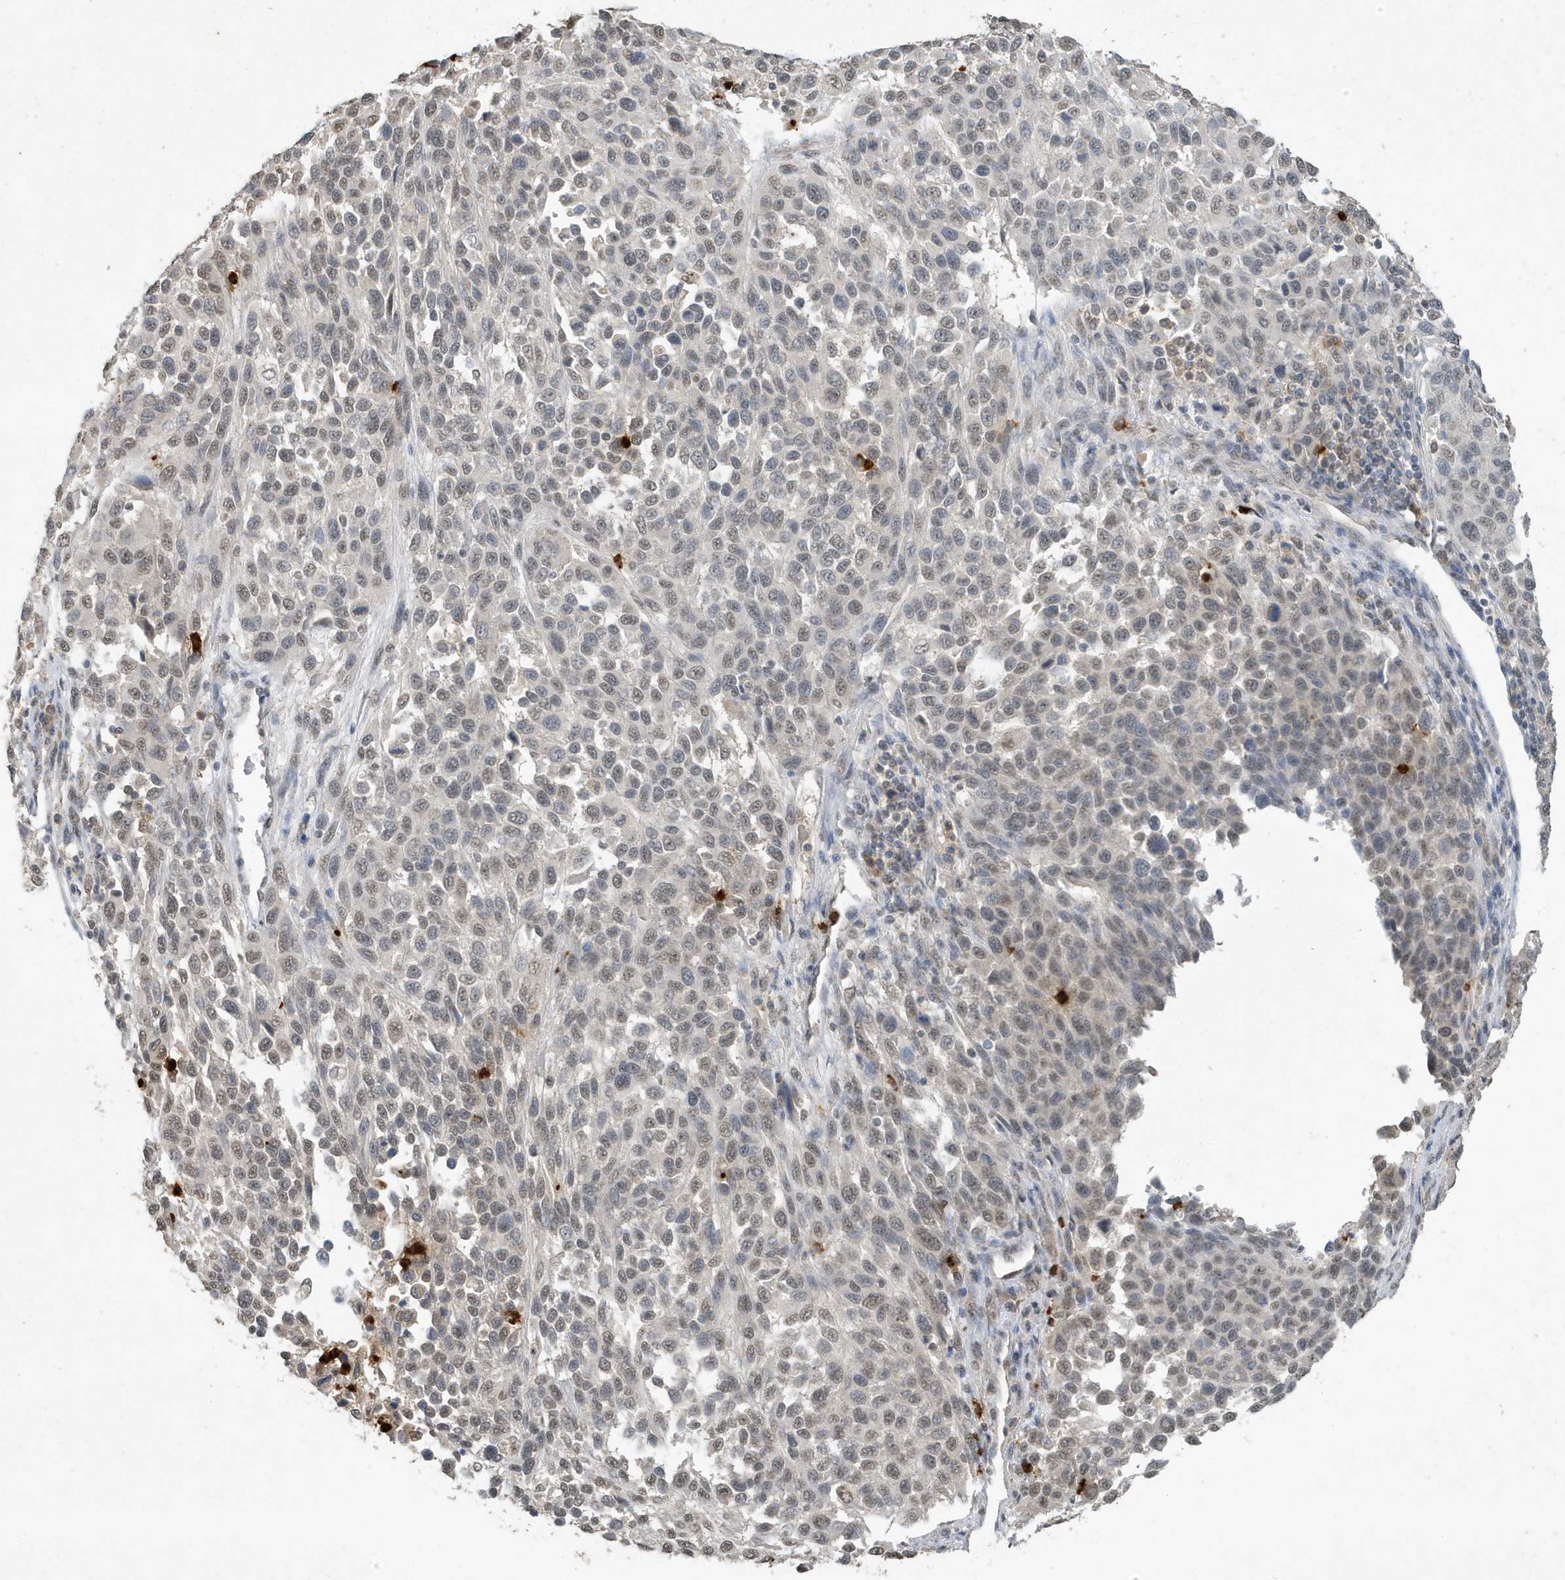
{"staining": {"intensity": "weak", "quantity": "25%-75%", "location": "nuclear"}, "tissue": "melanoma", "cell_type": "Tumor cells", "image_type": "cancer", "snomed": [{"axis": "morphology", "description": "Malignant melanoma, Metastatic site"}, {"axis": "topography", "description": "Lymph node"}], "caption": "Melanoma stained with a brown dye shows weak nuclear positive expression in about 25%-75% of tumor cells.", "gene": "DEFA1", "patient": {"sex": "male", "age": 61}}